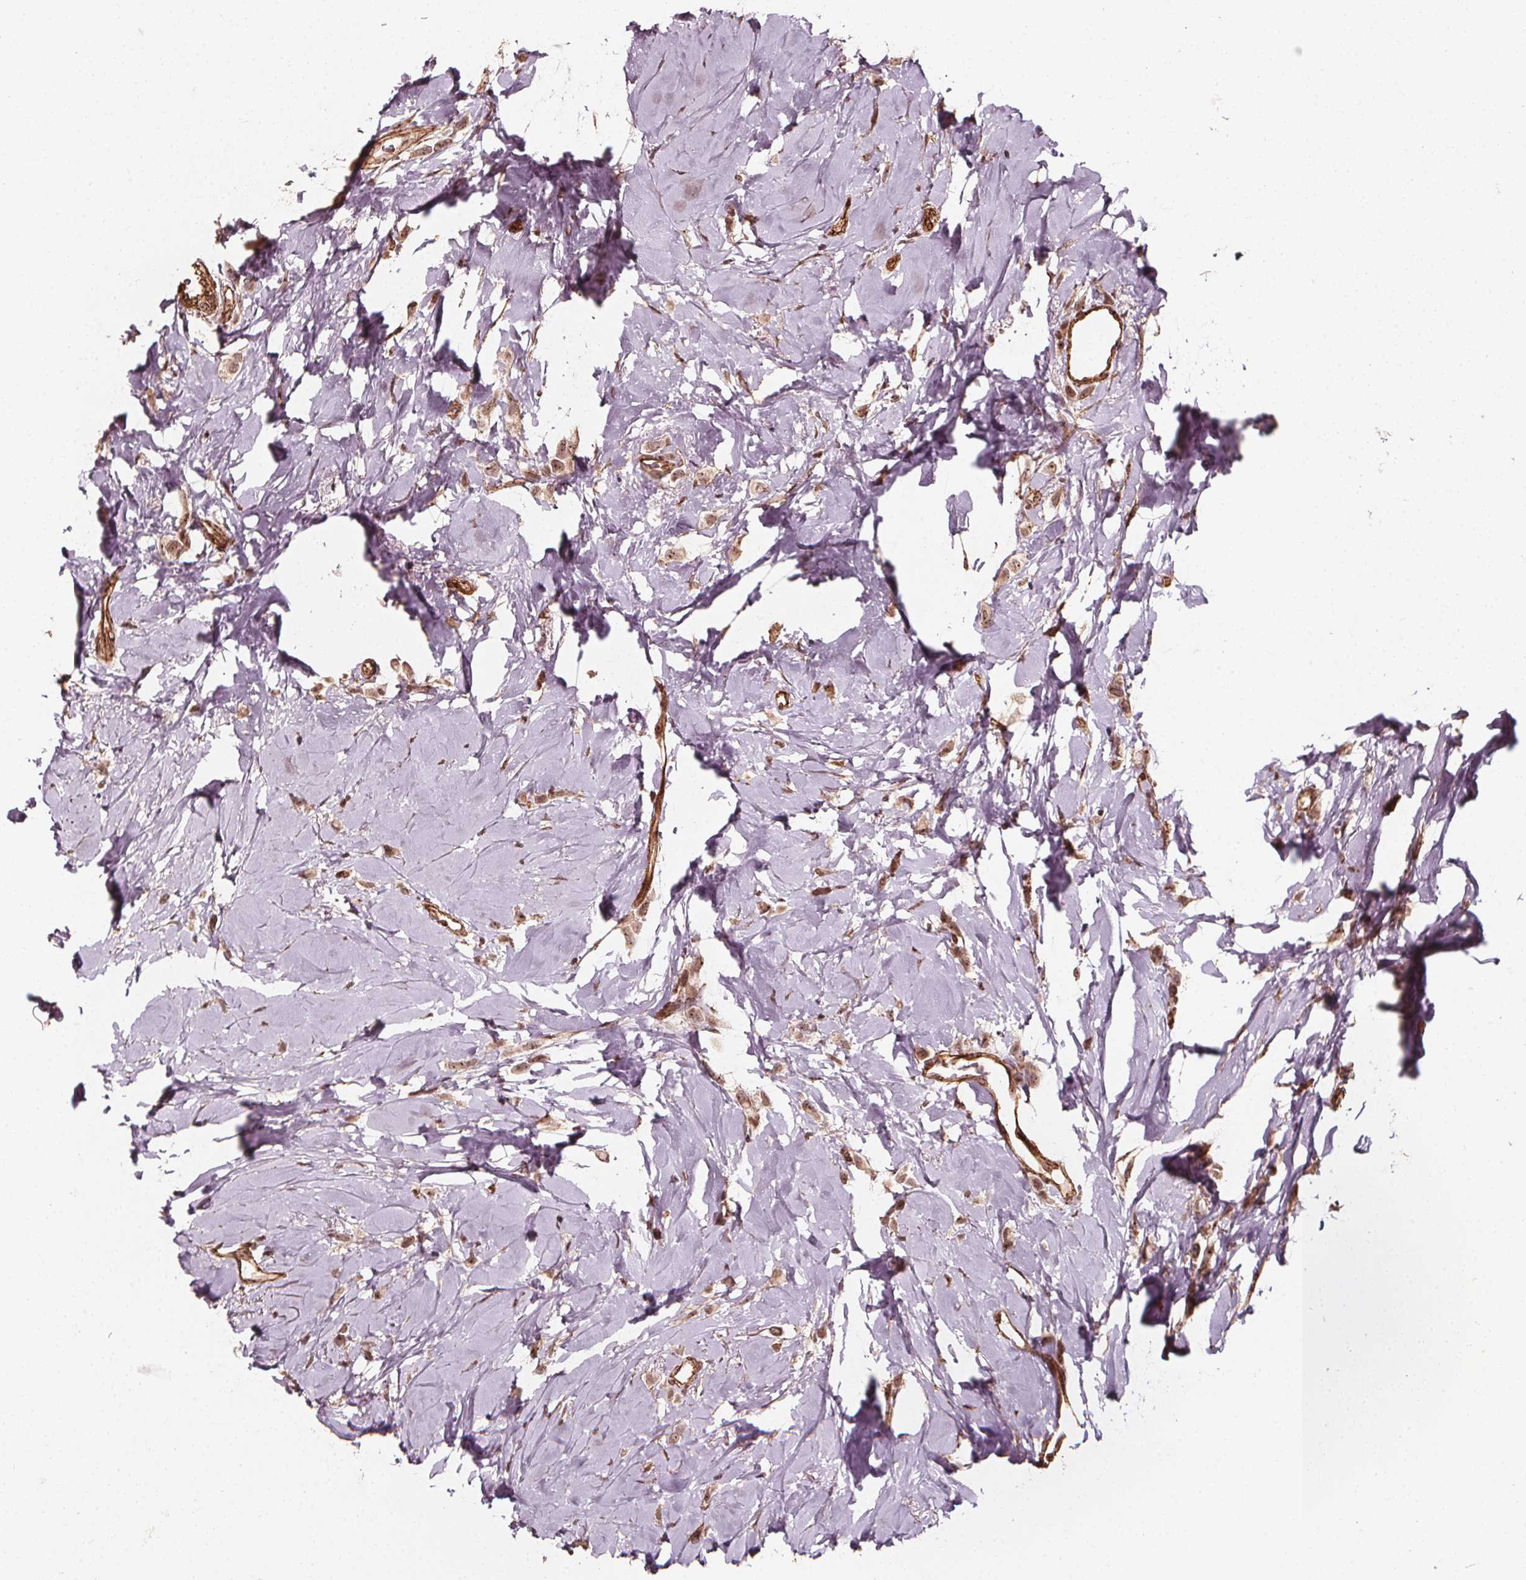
{"staining": {"intensity": "moderate", "quantity": ">75%", "location": "nuclear"}, "tissue": "breast cancer", "cell_type": "Tumor cells", "image_type": "cancer", "snomed": [{"axis": "morphology", "description": "Lobular carcinoma"}, {"axis": "topography", "description": "Breast"}], "caption": "Human breast lobular carcinoma stained with a brown dye displays moderate nuclear positive positivity in about >75% of tumor cells.", "gene": "EXOSC9", "patient": {"sex": "female", "age": 66}}